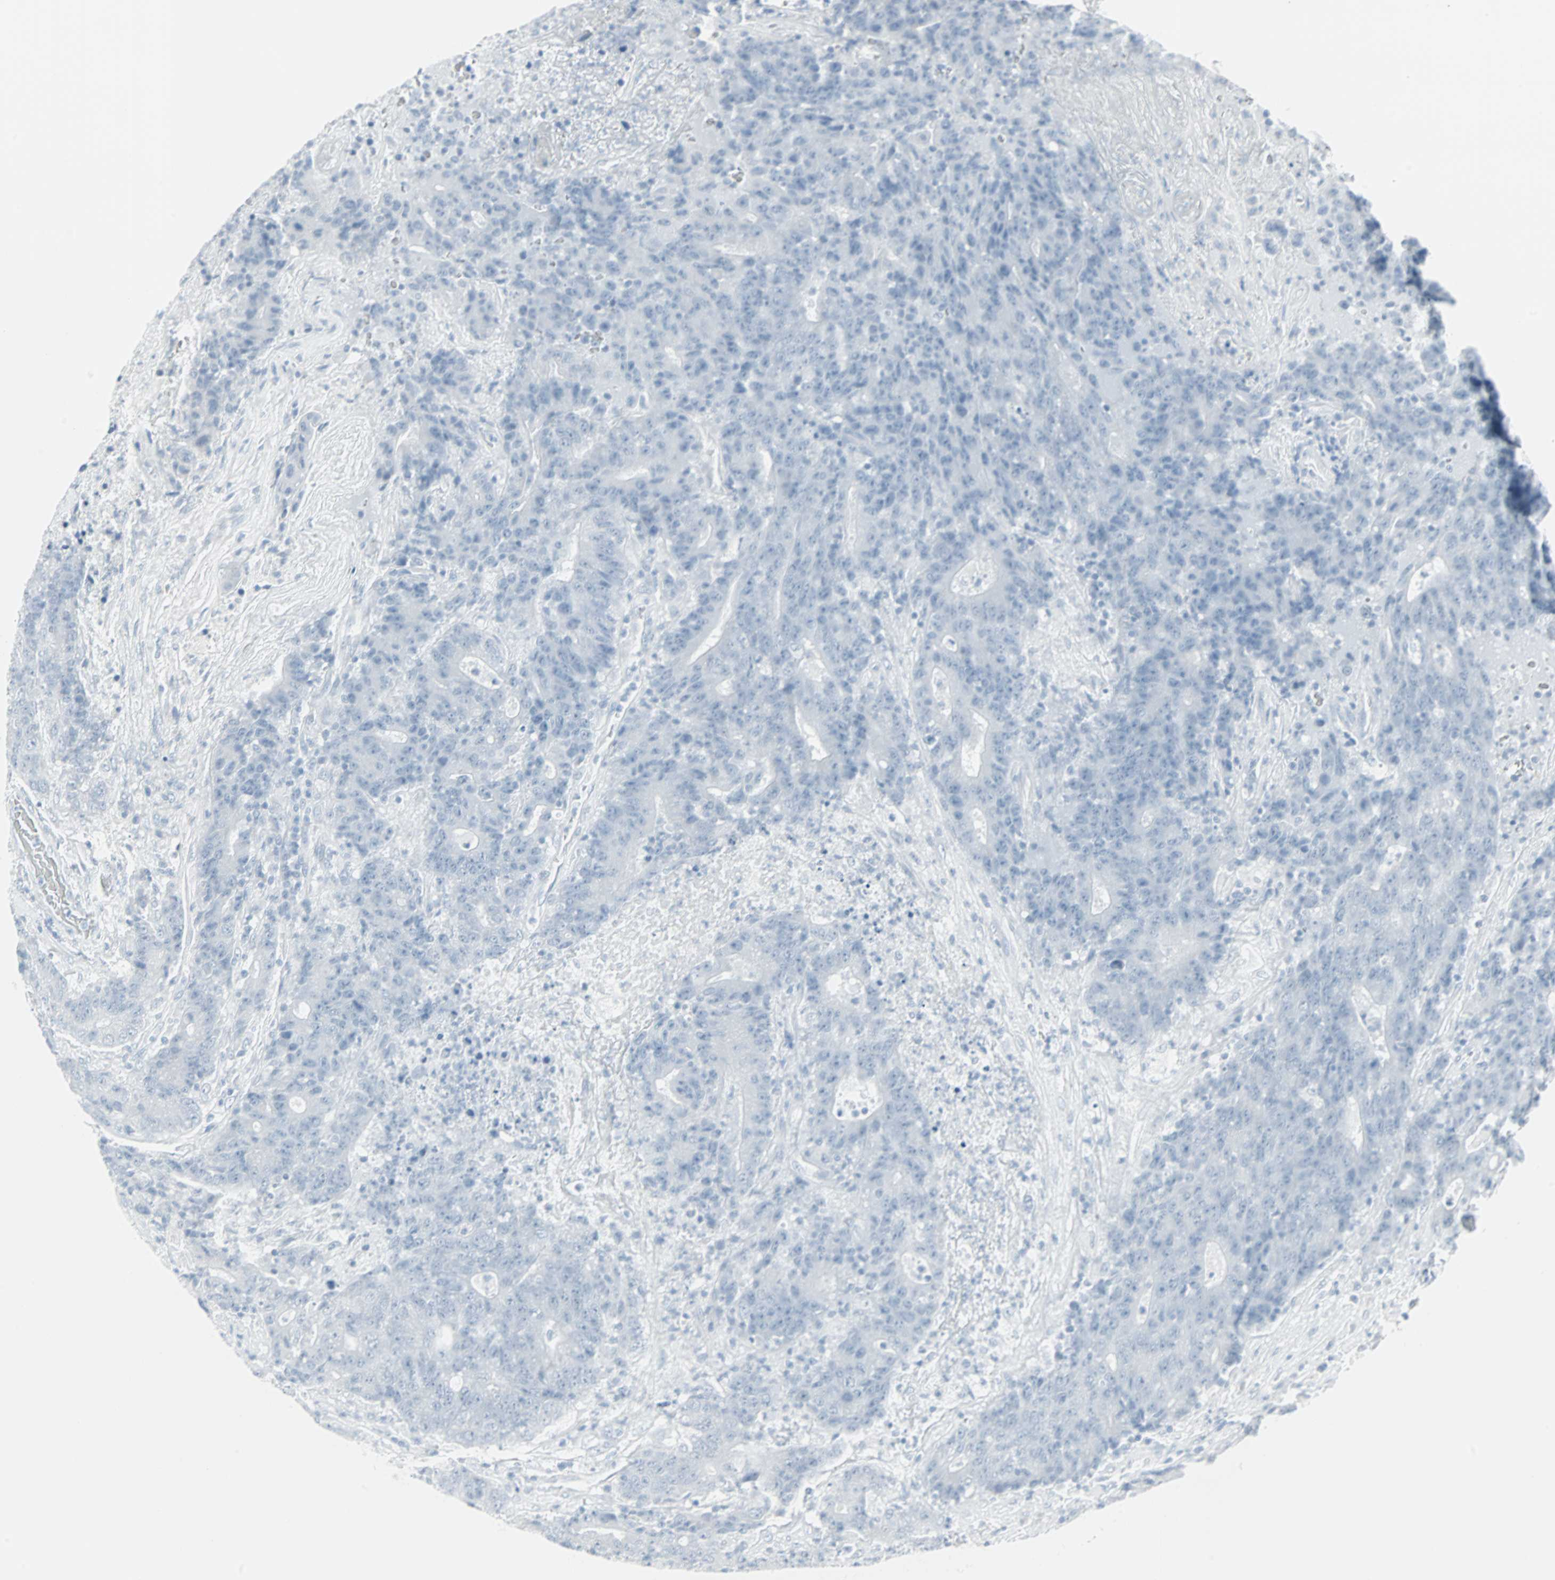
{"staining": {"intensity": "negative", "quantity": "none", "location": "none"}, "tissue": "colorectal cancer", "cell_type": "Tumor cells", "image_type": "cancer", "snomed": [{"axis": "morphology", "description": "Normal tissue, NOS"}, {"axis": "morphology", "description": "Adenocarcinoma, NOS"}, {"axis": "topography", "description": "Colon"}], "caption": "Histopathology image shows no protein expression in tumor cells of colorectal cancer tissue. The staining was performed using DAB to visualize the protein expression in brown, while the nuclei were stained in blue with hematoxylin (Magnification: 20x).", "gene": "LANCL3", "patient": {"sex": "female", "age": 75}}